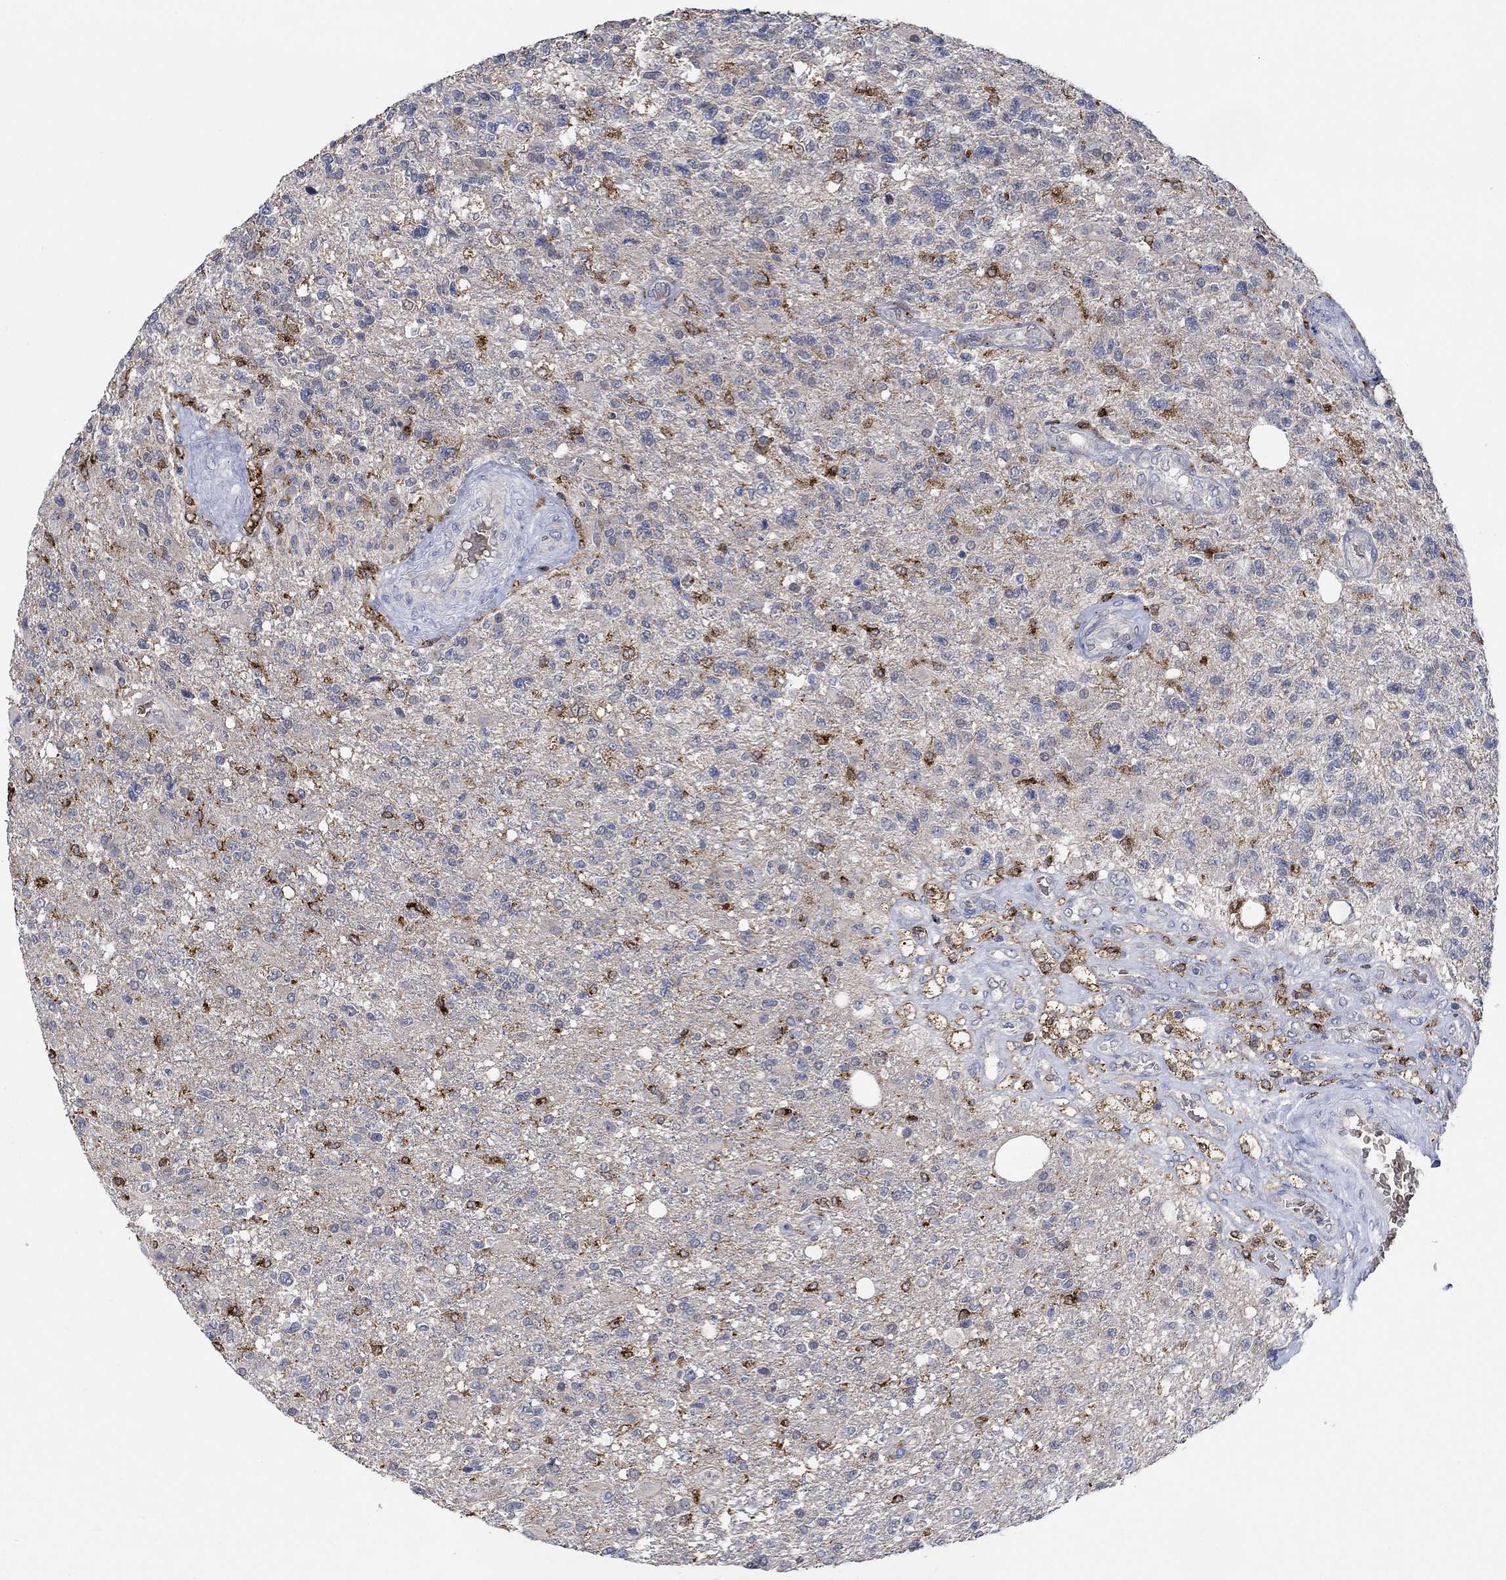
{"staining": {"intensity": "strong", "quantity": "<25%", "location": "cytoplasmic/membranous"}, "tissue": "glioma", "cell_type": "Tumor cells", "image_type": "cancer", "snomed": [{"axis": "morphology", "description": "Glioma, malignant, High grade"}, {"axis": "topography", "description": "Brain"}], "caption": "Human malignant glioma (high-grade) stained for a protein (brown) shows strong cytoplasmic/membranous positive positivity in about <25% of tumor cells.", "gene": "MPP1", "patient": {"sex": "male", "age": 56}}